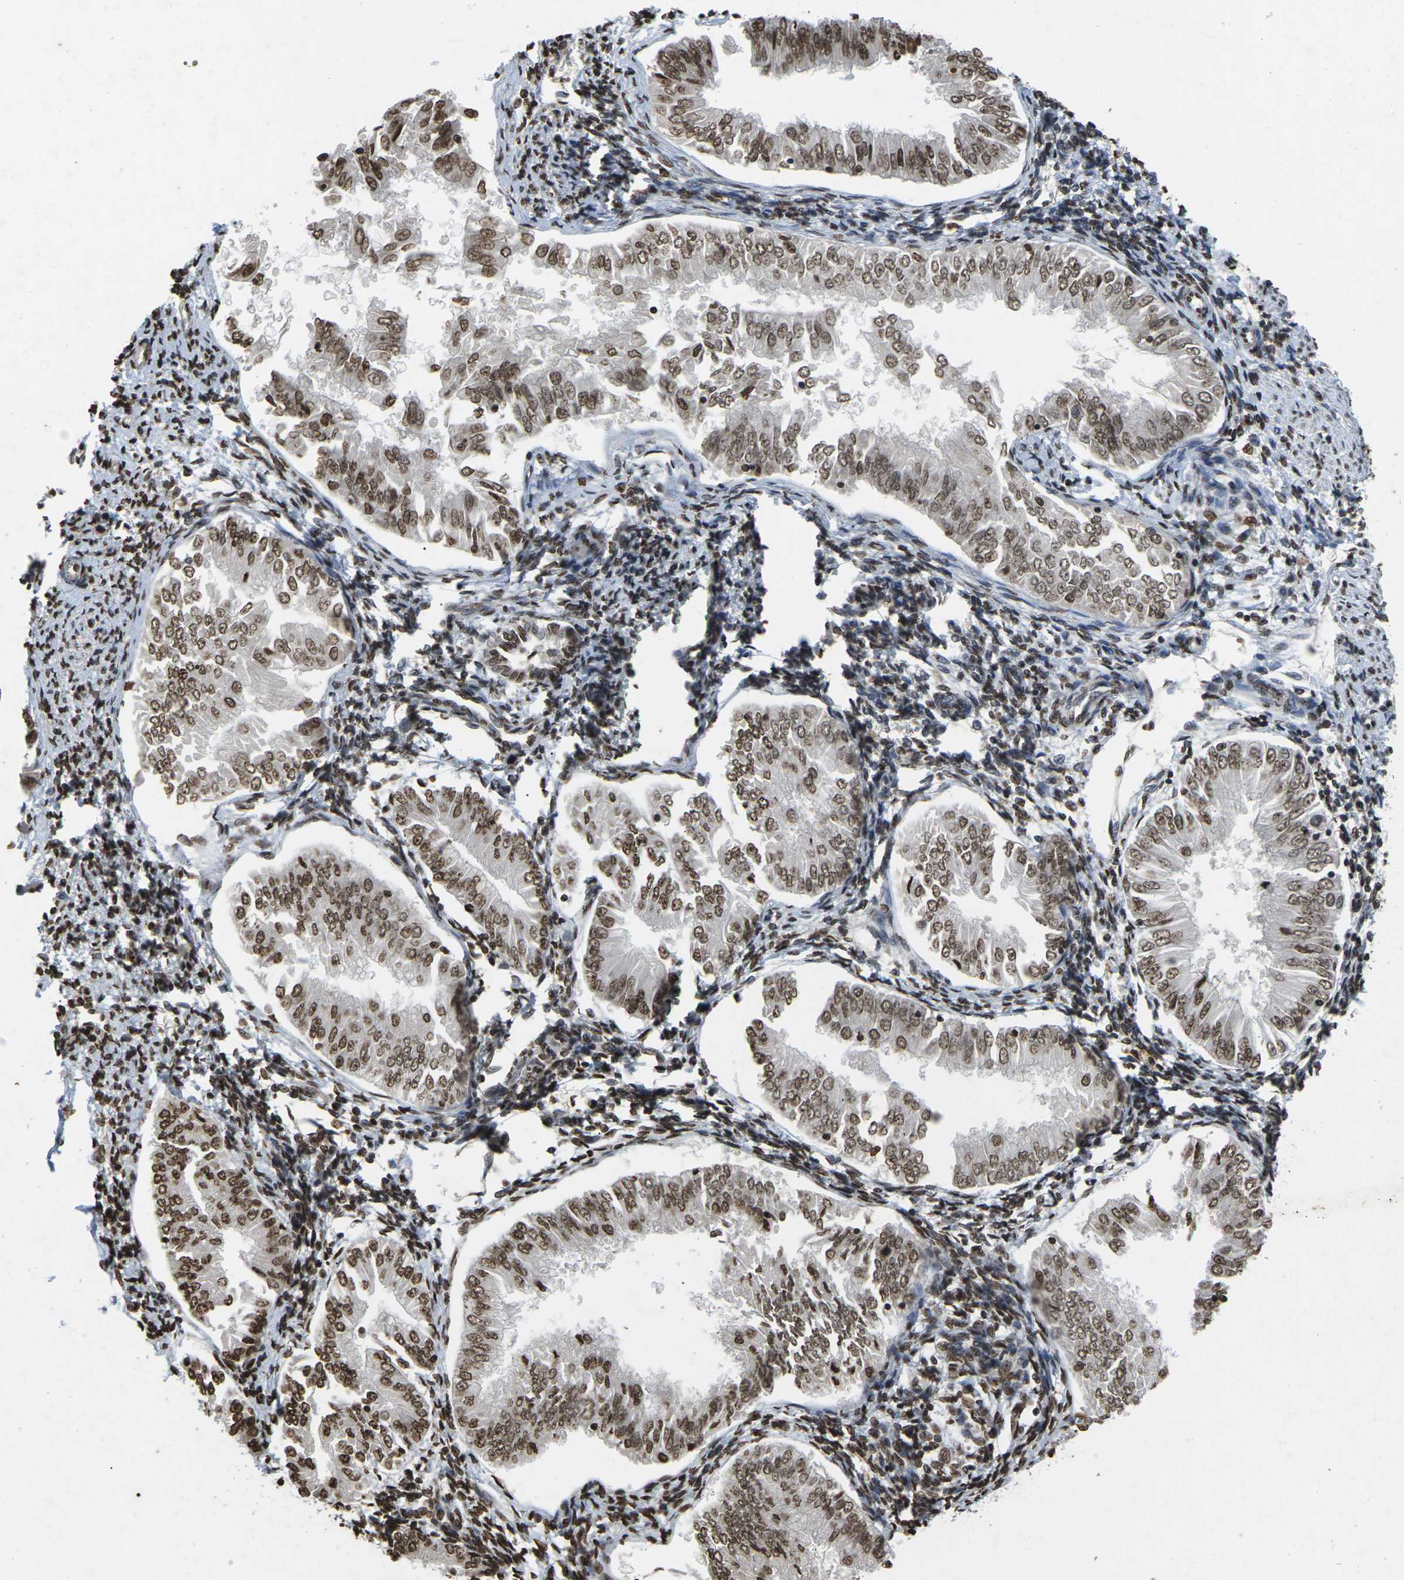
{"staining": {"intensity": "moderate", "quantity": ">75%", "location": "nuclear"}, "tissue": "endometrial cancer", "cell_type": "Tumor cells", "image_type": "cancer", "snomed": [{"axis": "morphology", "description": "Adenocarcinoma, NOS"}, {"axis": "topography", "description": "Endometrium"}], "caption": "The immunohistochemical stain shows moderate nuclear positivity in tumor cells of endometrial cancer (adenocarcinoma) tissue.", "gene": "EMSY", "patient": {"sex": "female", "age": 53}}